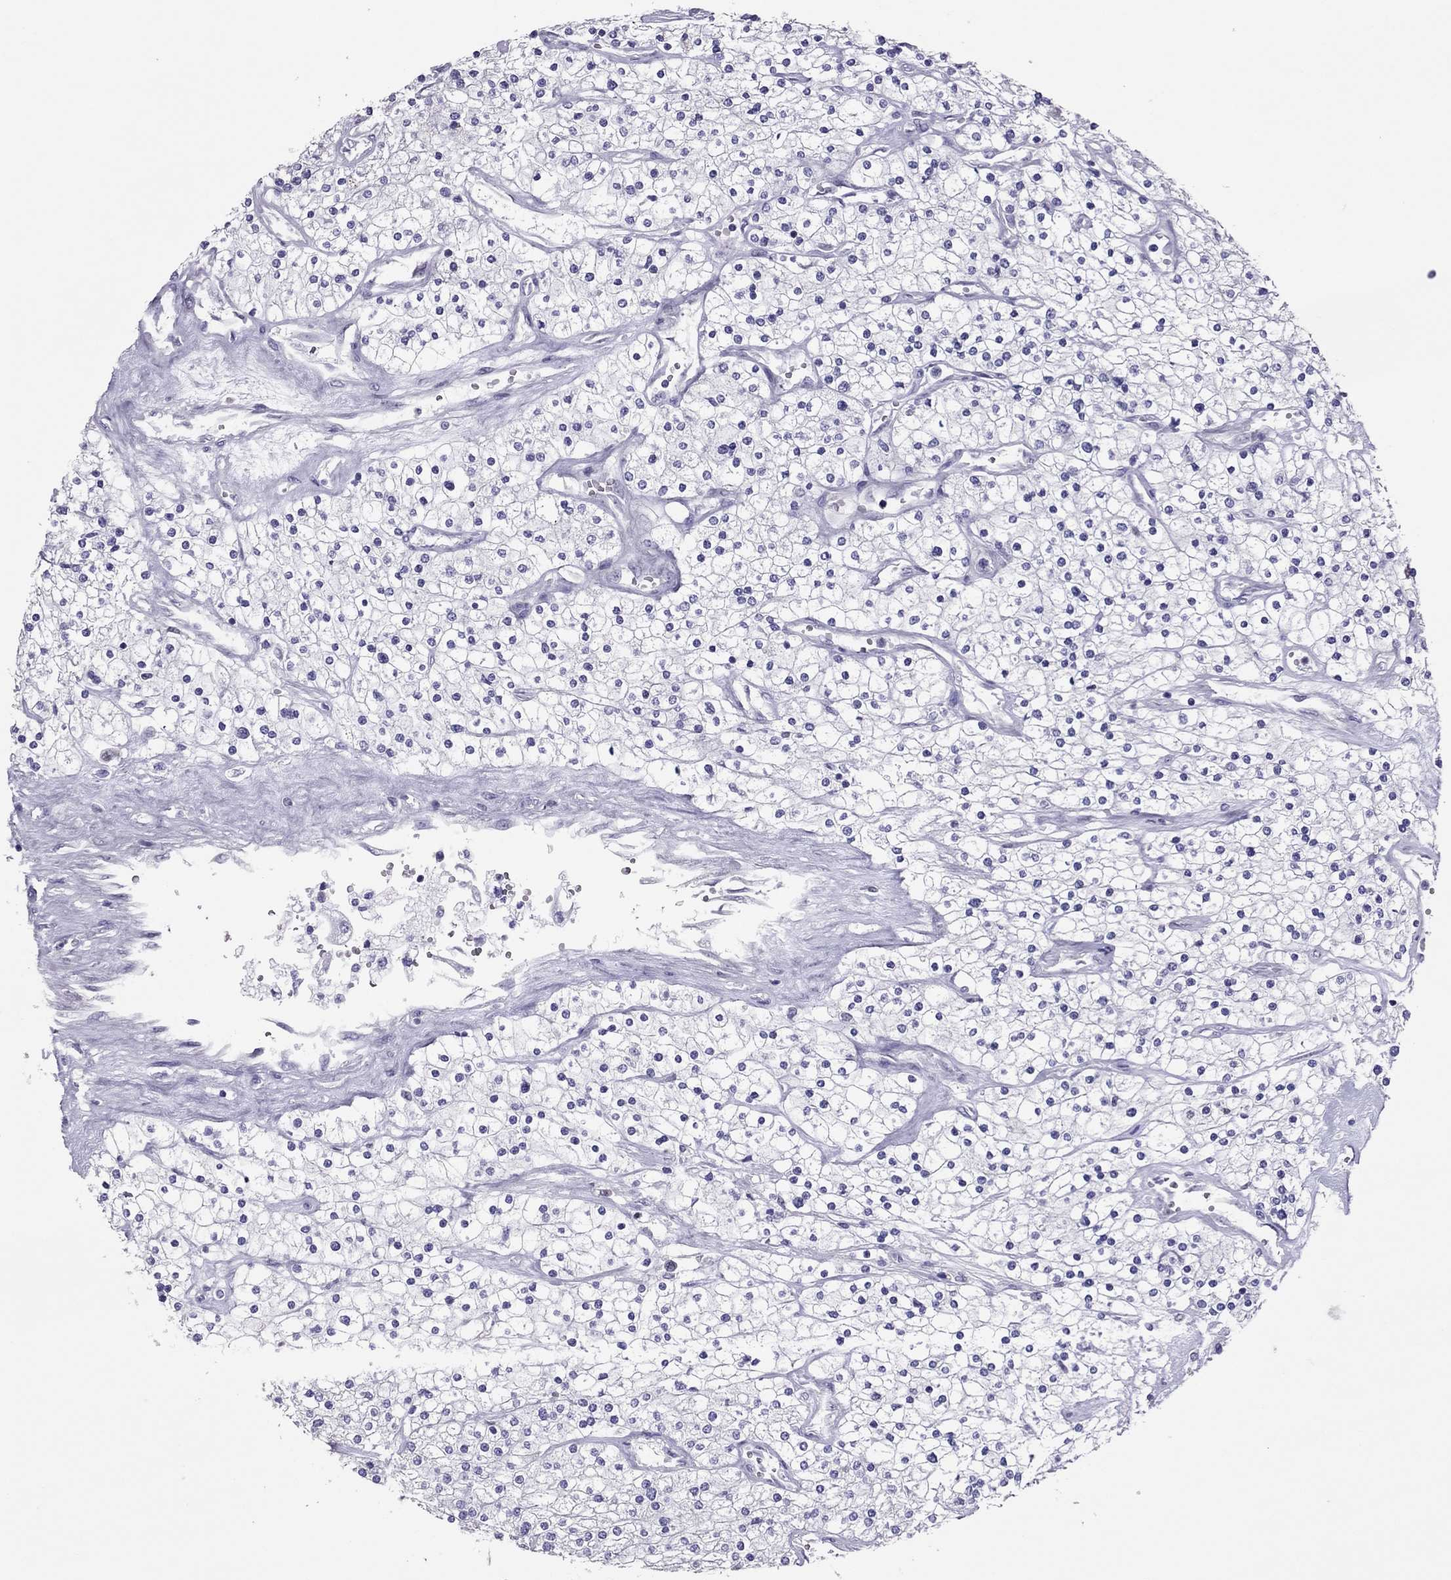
{"staining": {"intensity": "negative", "quantity": "none", "location": "none"}, "tissue": "renal cancer", "cell_type": "Tumor cells", "image_type": "cancer", "snomed": [{"axis": "morphology", "description": "Adenocarcinoma, NOS"}, {"axis": "topography", "description": "Kidney"}], "caption": "Adenocarcinoma (renal) was stained to show a protein in brown. There is no significant expression in tumor cells. The staining was performed using DAB to visualize the protein expression in brown, while the nuclei were stained in blue with hematoxylin (Magnification: 20x).", "gene": "SPINT3", "patient": {"sex": "male", "age": 80}}